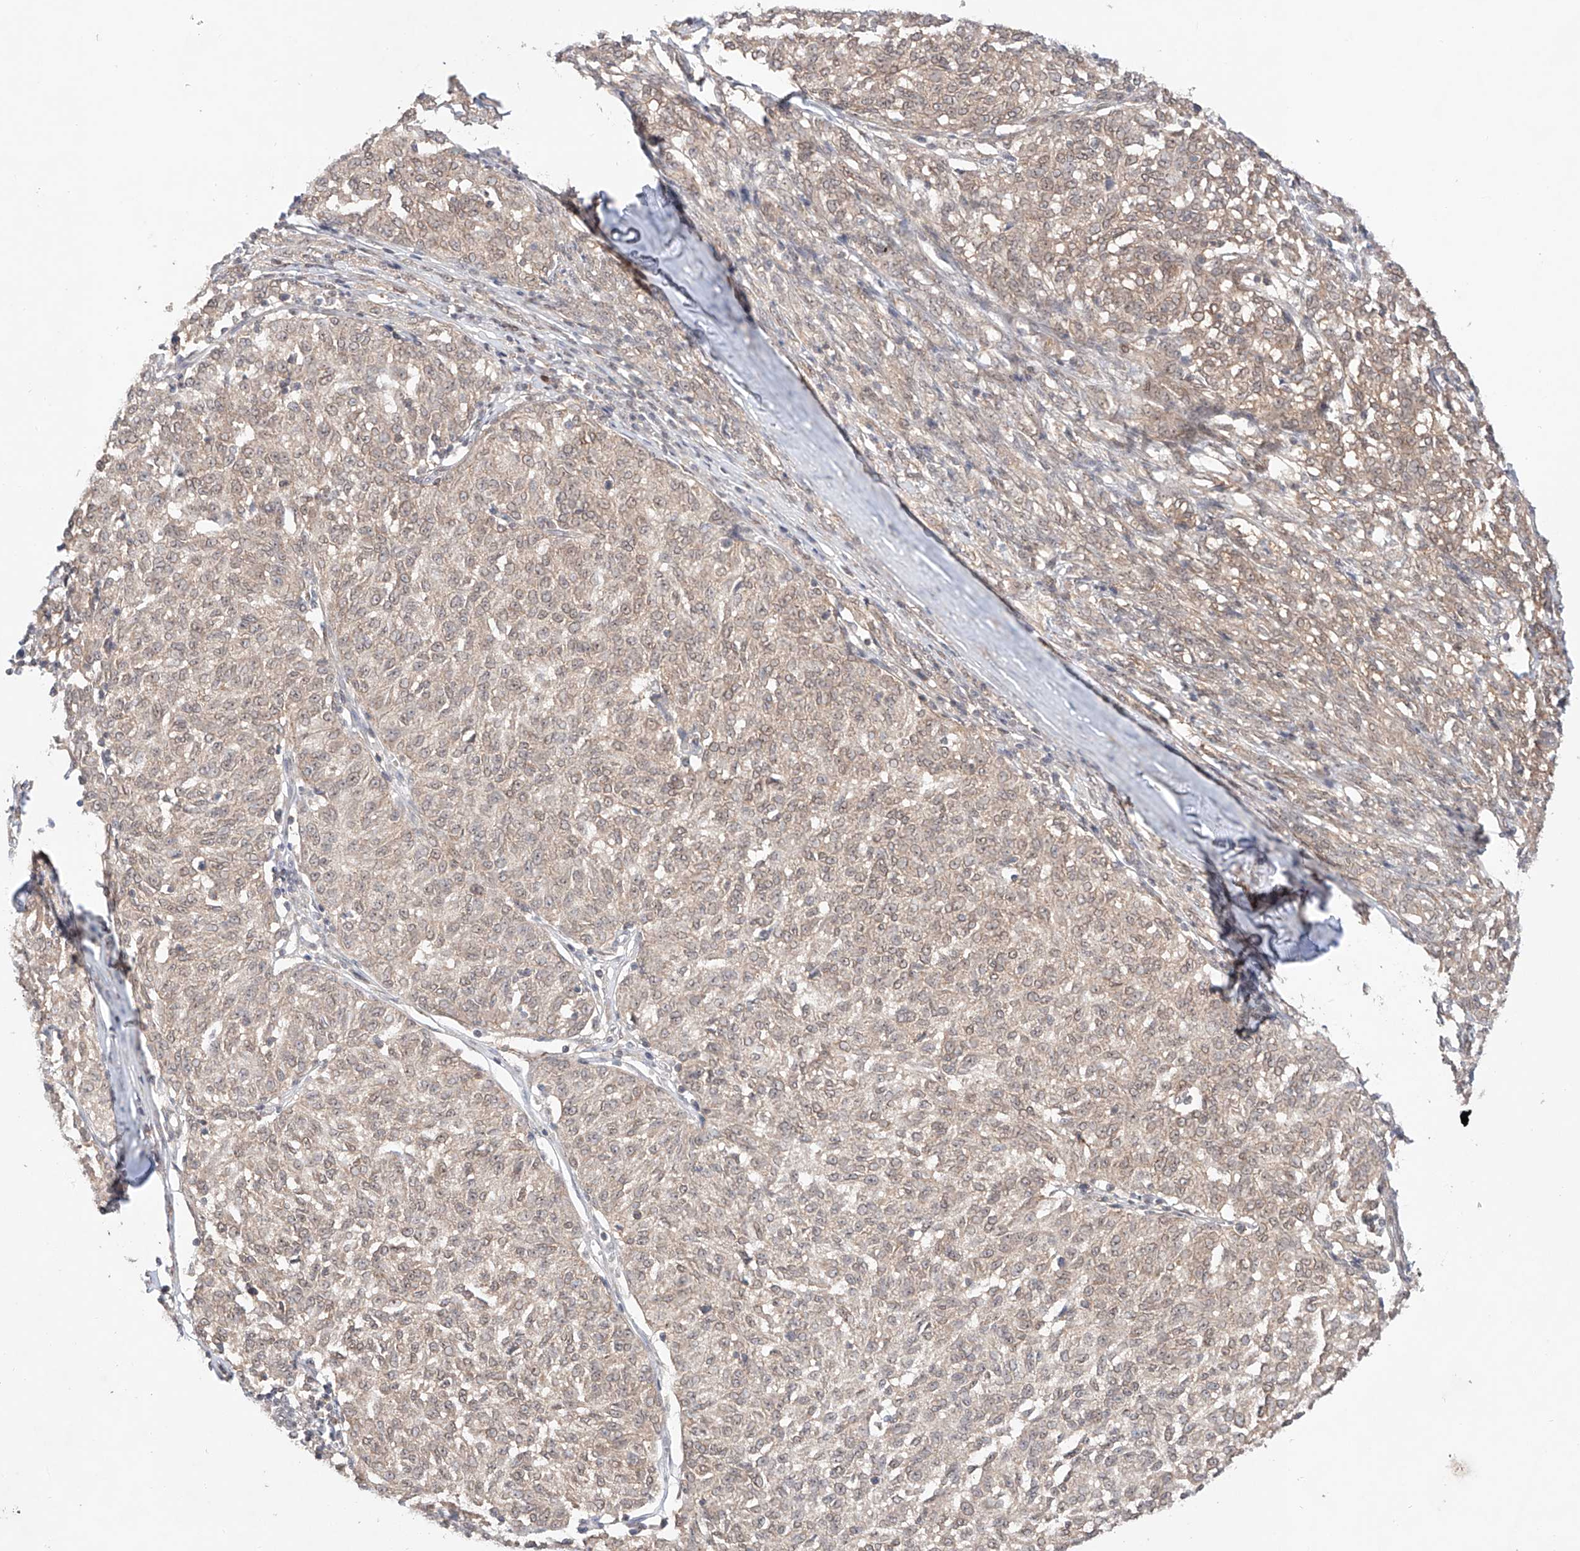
{"staining": {"intensity": "weak", "quantity": "<25%", "location": "cytoplasmic/membranous"}, "tissue": "melanoma", "cell_type": "Tumor cells", "image_type": "cancer", "snomed": [{"axis": "morphology", "description": "Malignant melanoma, NOS"}, {"axis": "topography", "description": "Skin"}], "caption": "Immunohistochemistry image of human malignant melanoma stained for a protein (brown), which exhibits no staining in tumor cells.", "gene": "TSR2", "patient": {"sex": "female", "age": 72}}